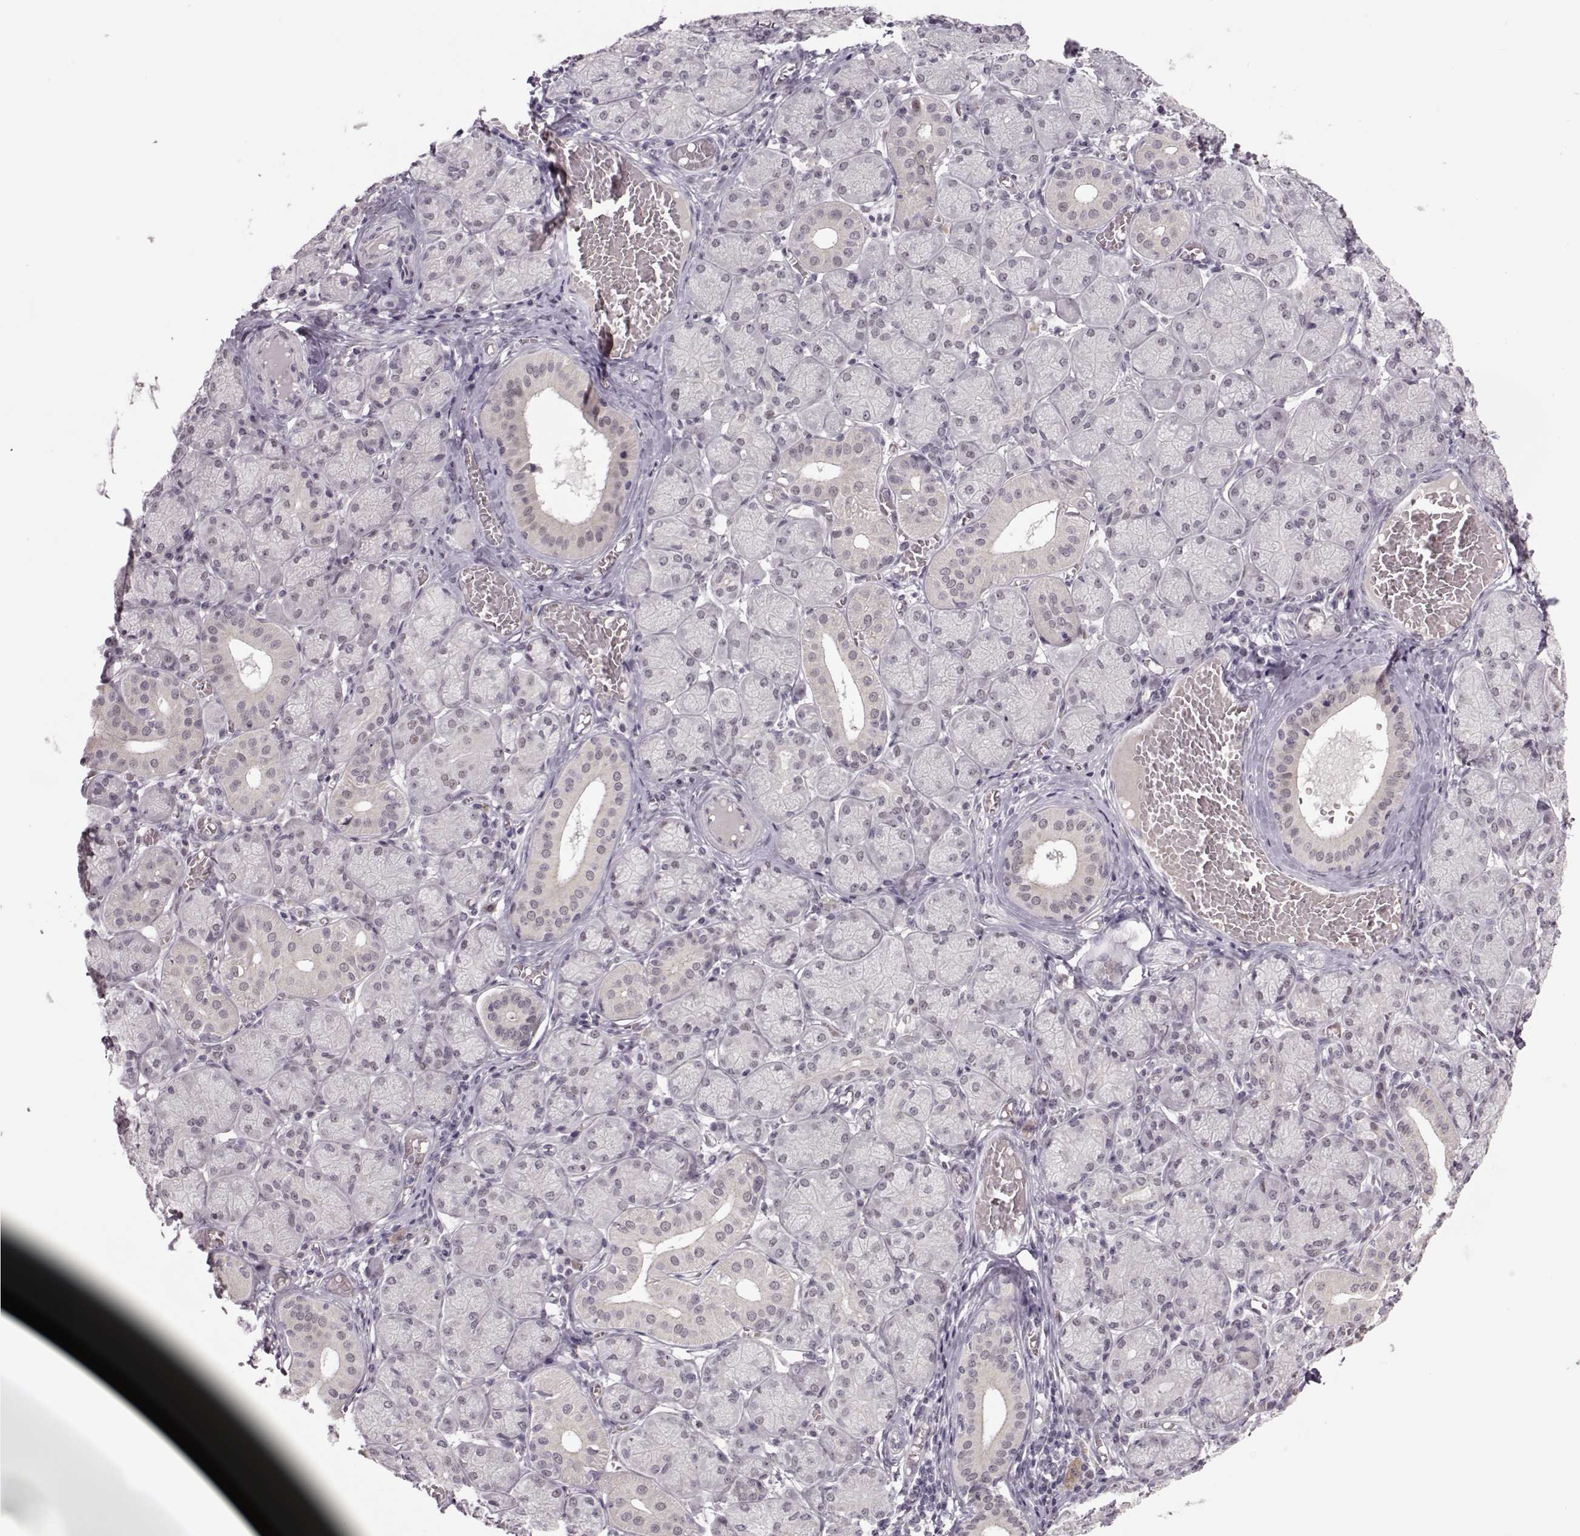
{"staining": {"intensity": "negative", "quantity": "none", "location": "none"}, "tissue": "salivary gland", "cell_type": "Glandular cells", "image_type": "normal", "snomed": [{"axis": "morphology", "description": "Normal tissue, NOS"}, {"axis": "topography", "description": "Salivary gland"}, {"axis": "topography", "description": "Peripheral nerve tissue"}], "caption": "DAB immunohistochemical staining of normal human salivary gland displays no significant positivity in glandular cells.", "gene": "LIN28A", "patient": {"sex": "female", "age": 24}}